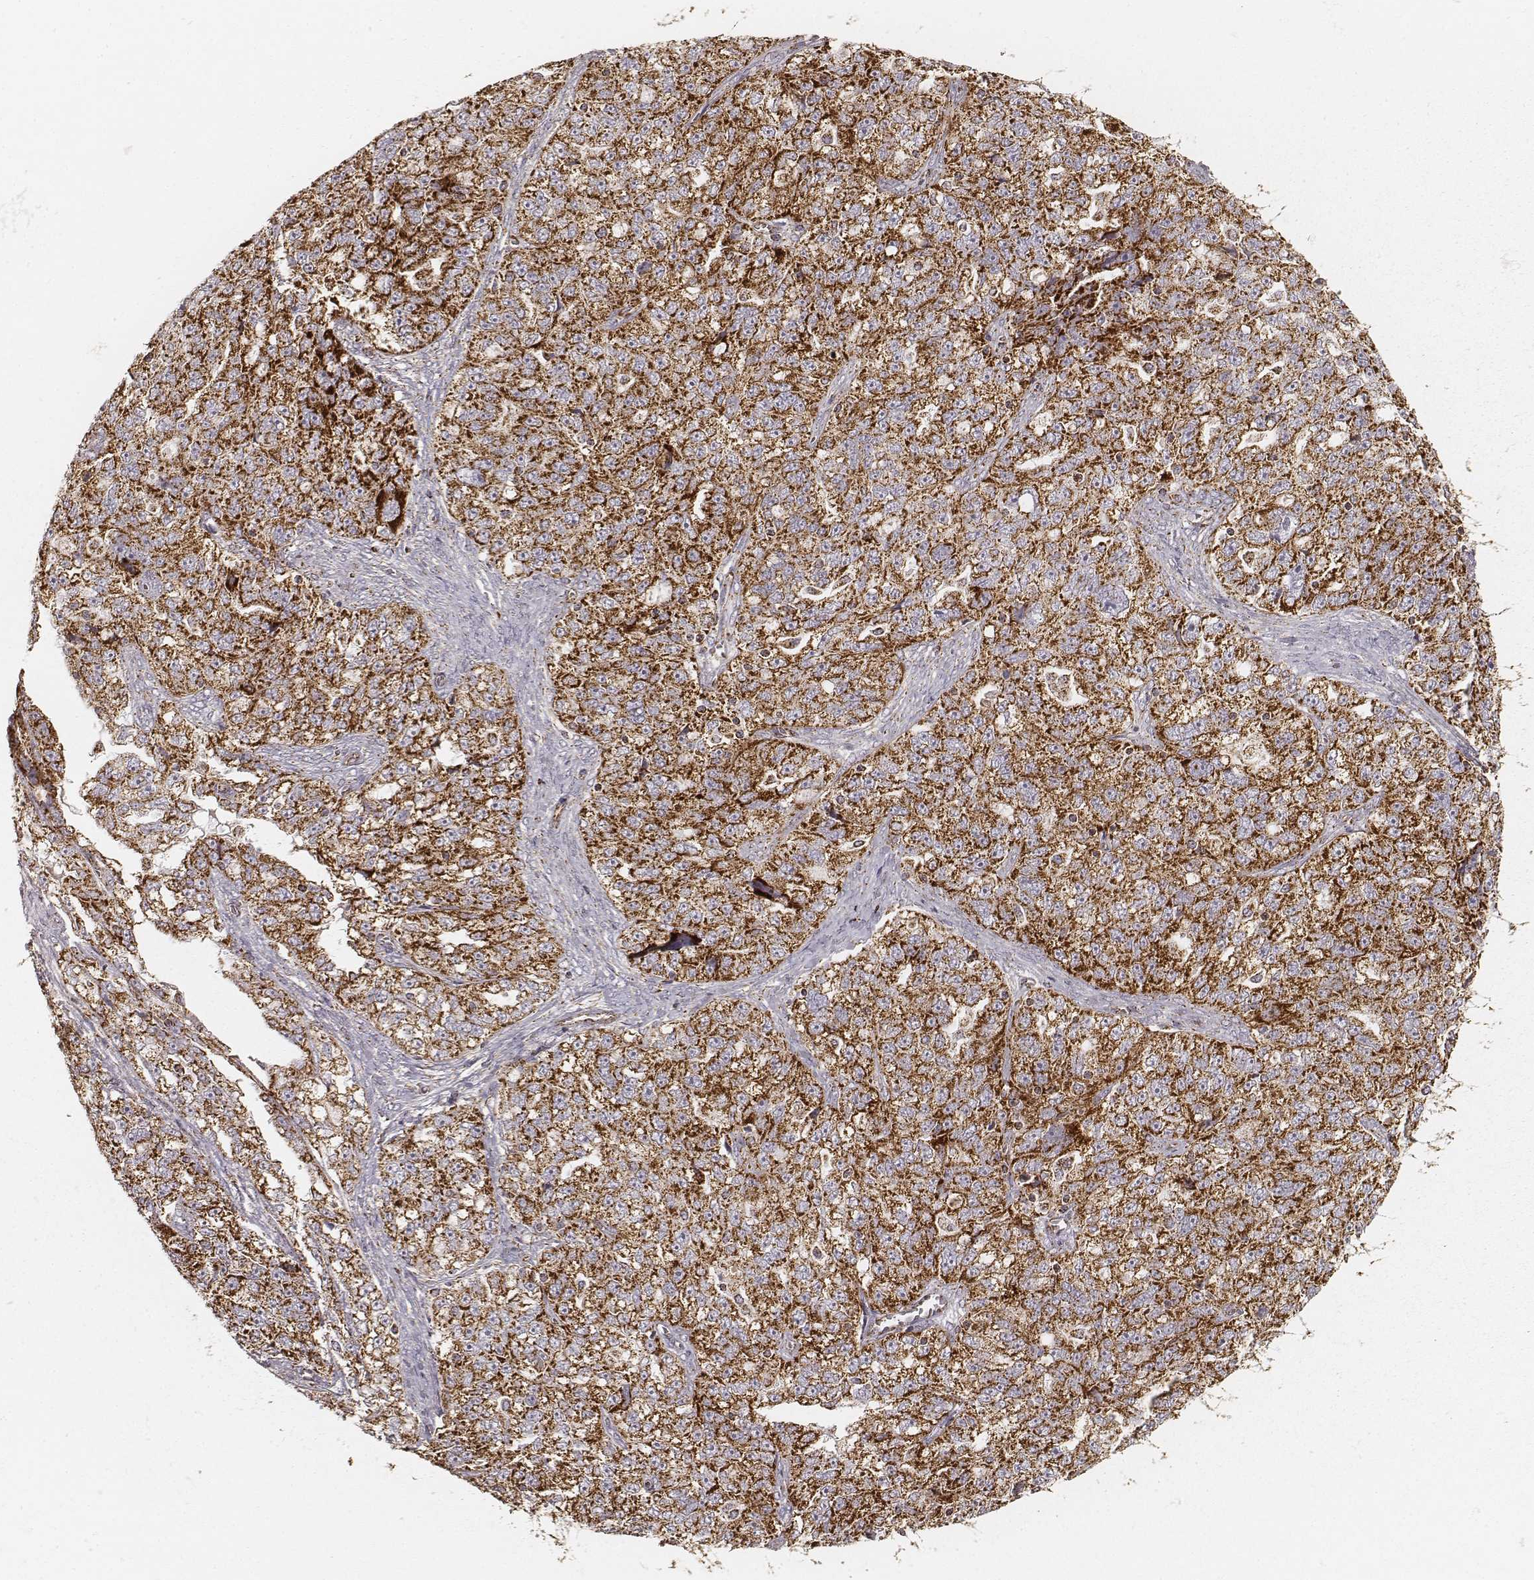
{"staining": {"intensity": "strong", "quantity": ">75%", "location": "cytoplasmic/membranous"}, "tissue": "ovarian cancer", "cell_type": "Tumor cells", "image_type": "cancer", "snomed": [{"axis": "morphology", "description": "Cystadenocarcinoma, serous, NOS"}, {"axis": "topography", "description": "Ovary"}], "caption": "A high-resolution micrograph shows IHC staining of ovarian serous cystadenocarcinoma, which exhibits strong cytoplasmic/membranous staining in about >75% of tumor cells.", "gene": "CS", "patient": {"sex": "female", "age": 51}}